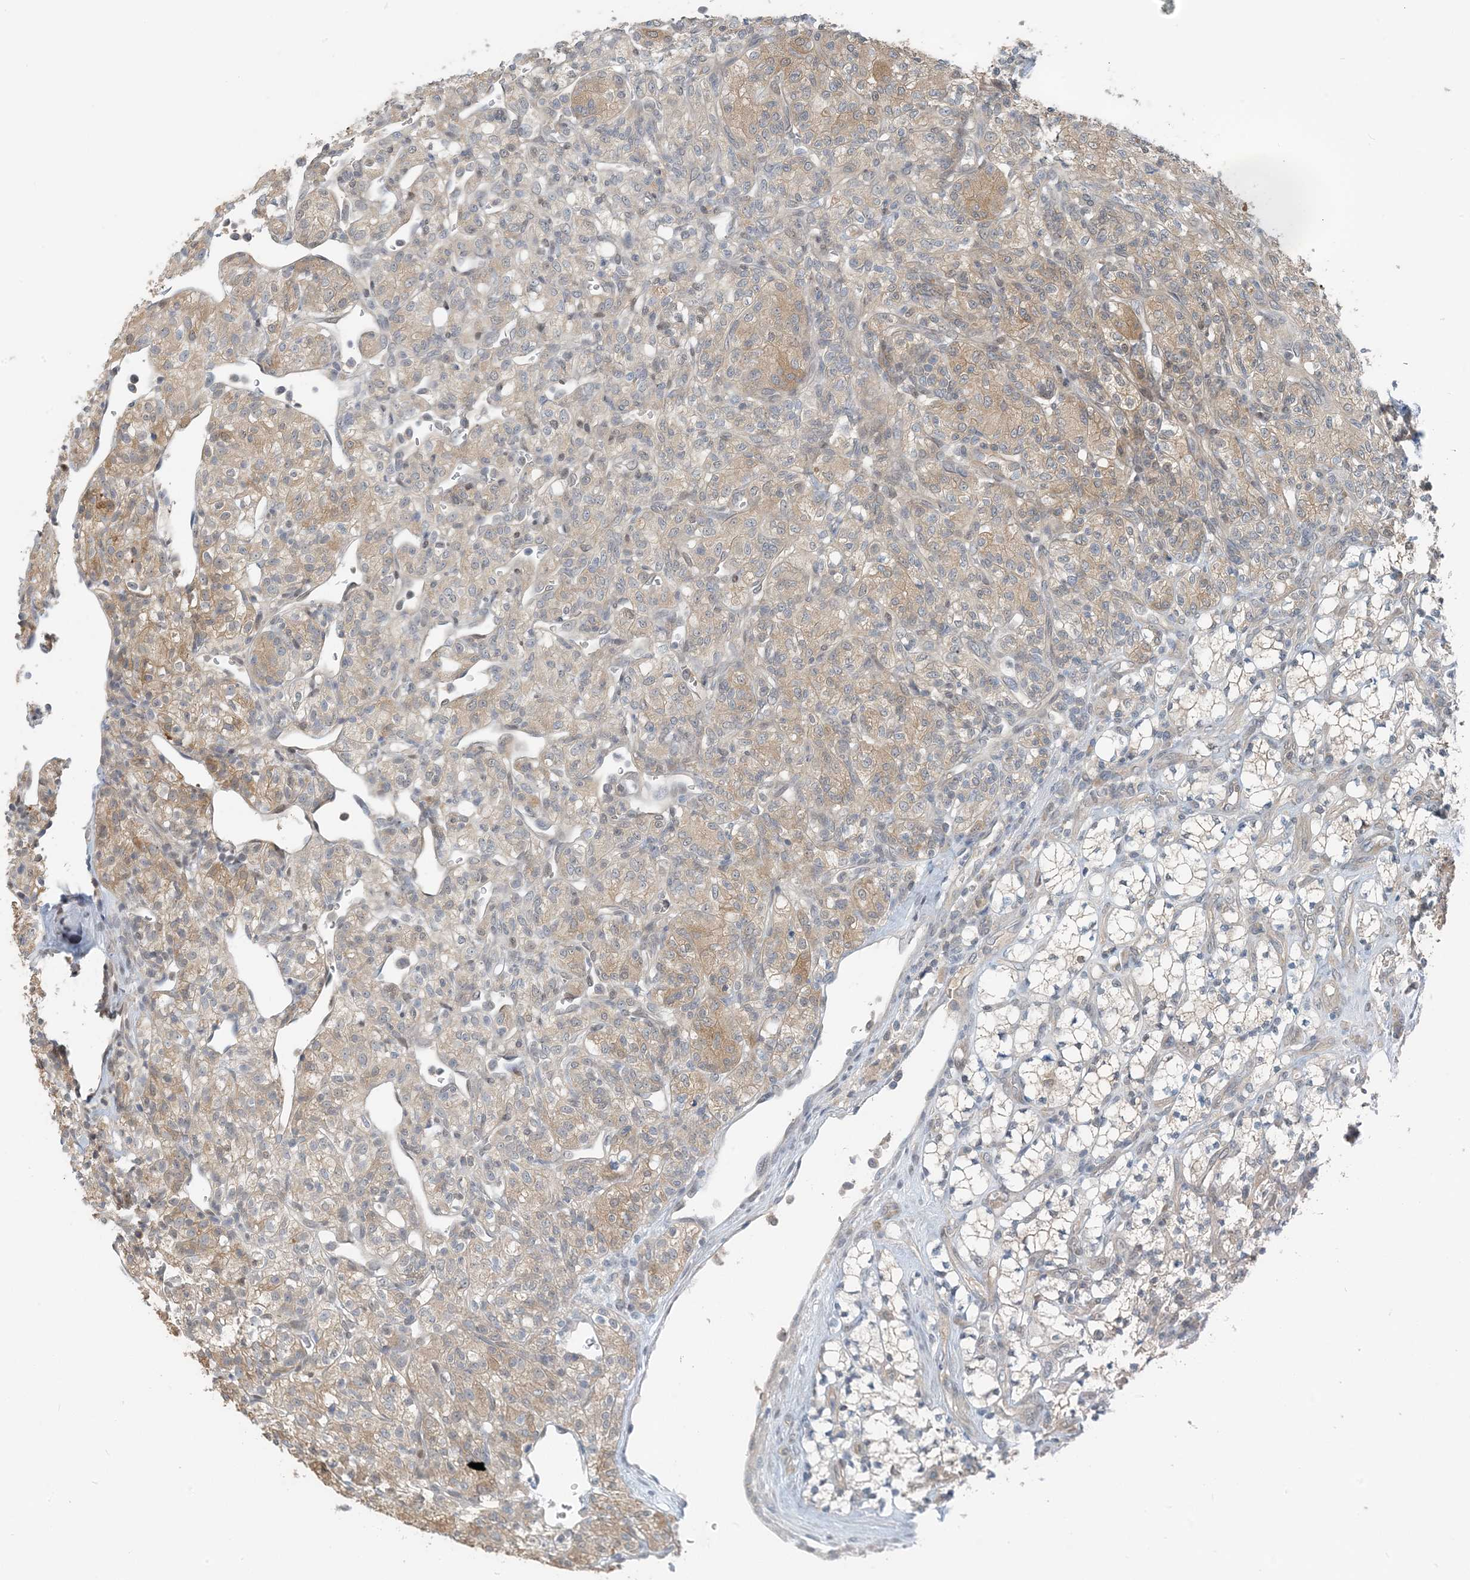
{"staining": {"intensity": "moderate", "quantity": "<25%", "location": "cytoplasmic/membranous"}, "tissue": "renal cancer", "cell_type": "Tumor cells", "image_type": "cancer", "snomed": [{"axis": "morphology", "description": "Adenocarcinoma, NOS"}, {"axis": "topography", "description": "Kidney"}], "caption": "Immunohistochemical staining of human renal adenocarcinoma exhibits moderate cytoplasmic/membranous protein staining in about <25% of tumor cells. The protein is shown in brown color, while the nuclei are stained blue.", "gene": "ZC3H12A", "patient": {"sex": "male", "age": 77}}